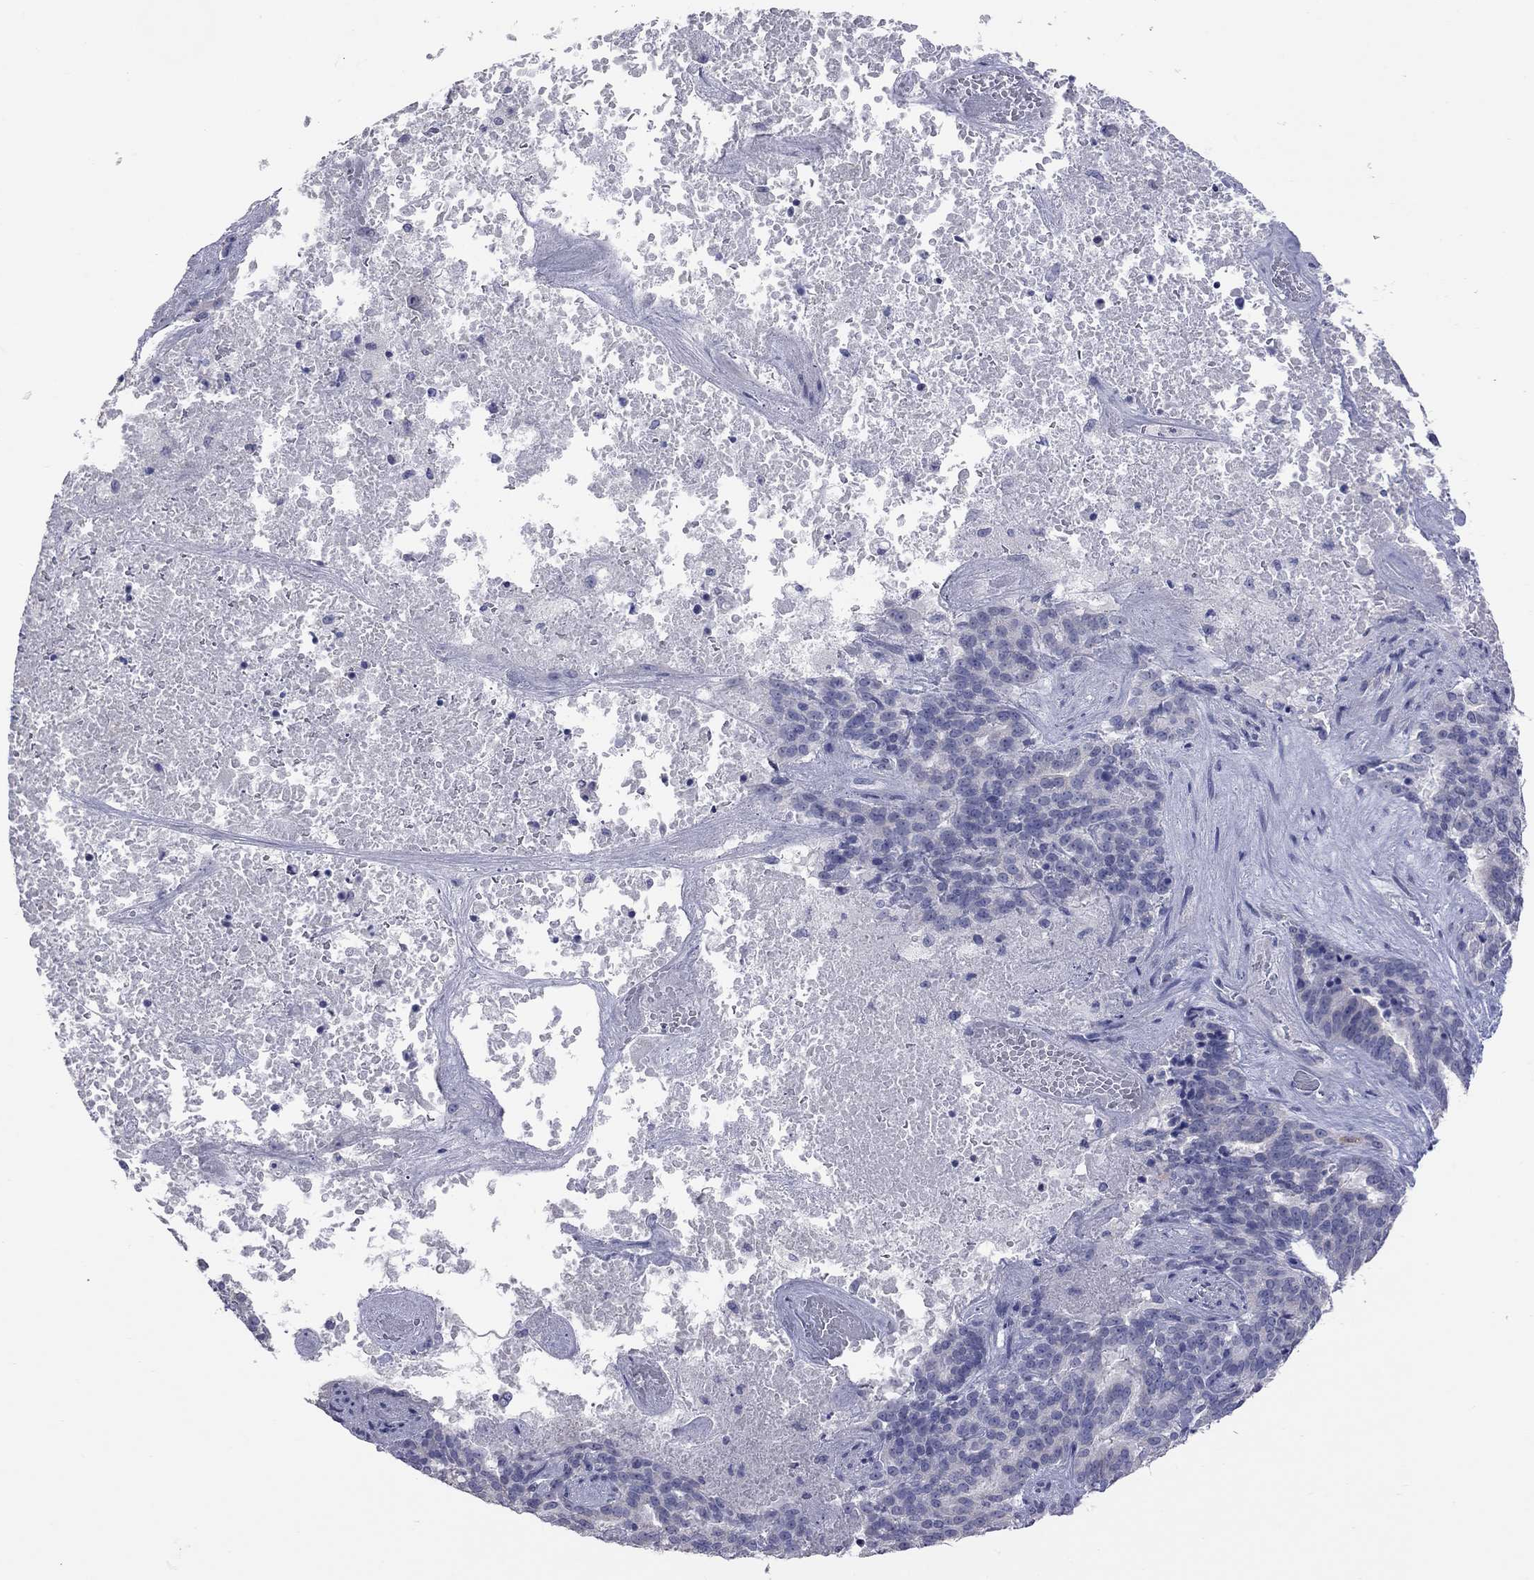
{"staining": {"intensity": "negative", "quantity": "none", "location": "none"}, "tissue": "liver cancer", "cell_type": "Tumor cells", "image_type": "cancer", "snomed": [{"axis": "morphology", "description": "Cholangiocarcinoma"}, {"axis": "topography", "description": "Liver"}], "caption": "Tumor cells are negative for protein expression in human liver cancer.", "gene": "HYLS1", "patient": {"sex": "female", "age": 47}}